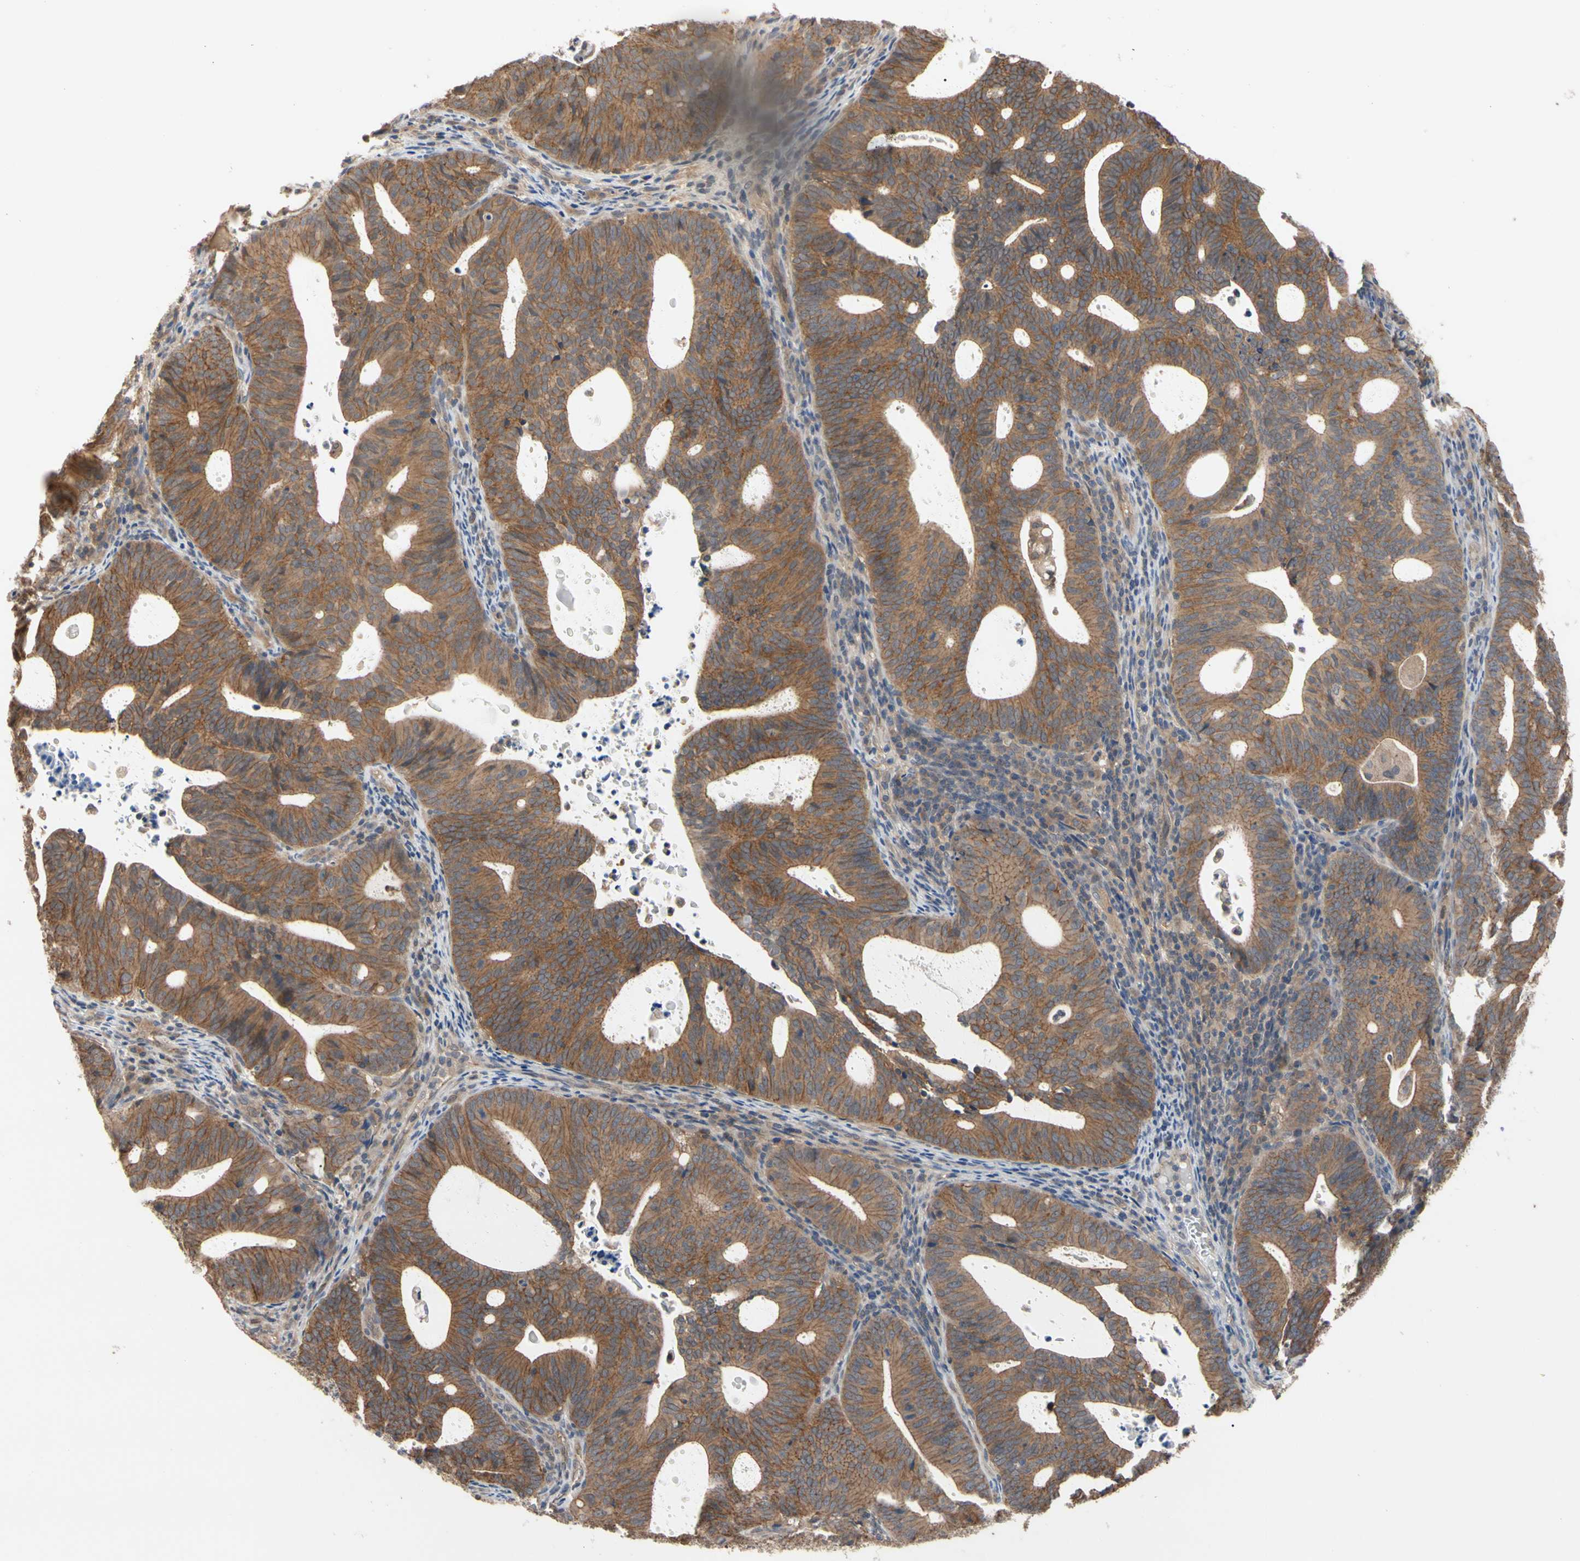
{"staining": {"intensity": "strong", "quantity": ">75%", "location": "cytoplasmic/membranous"}, "tissue": "endometrial cancer", "cell_type": "Tumor cells", "image_type": "cancer", "snomed": [{"axis": "morphology", "description": "Adenocarcinoma, NOS"}, {"axis": "topography", "description": "Uterus"}], "caption": "Human adenocarcinoma (endometrial) stained for a protein (brown) shows strong cytoplasmic/membranous positive expression in approximately >75% of tumor cells.", "gene": "DPP8", "patient": {"sex": "female", "age": 83}}